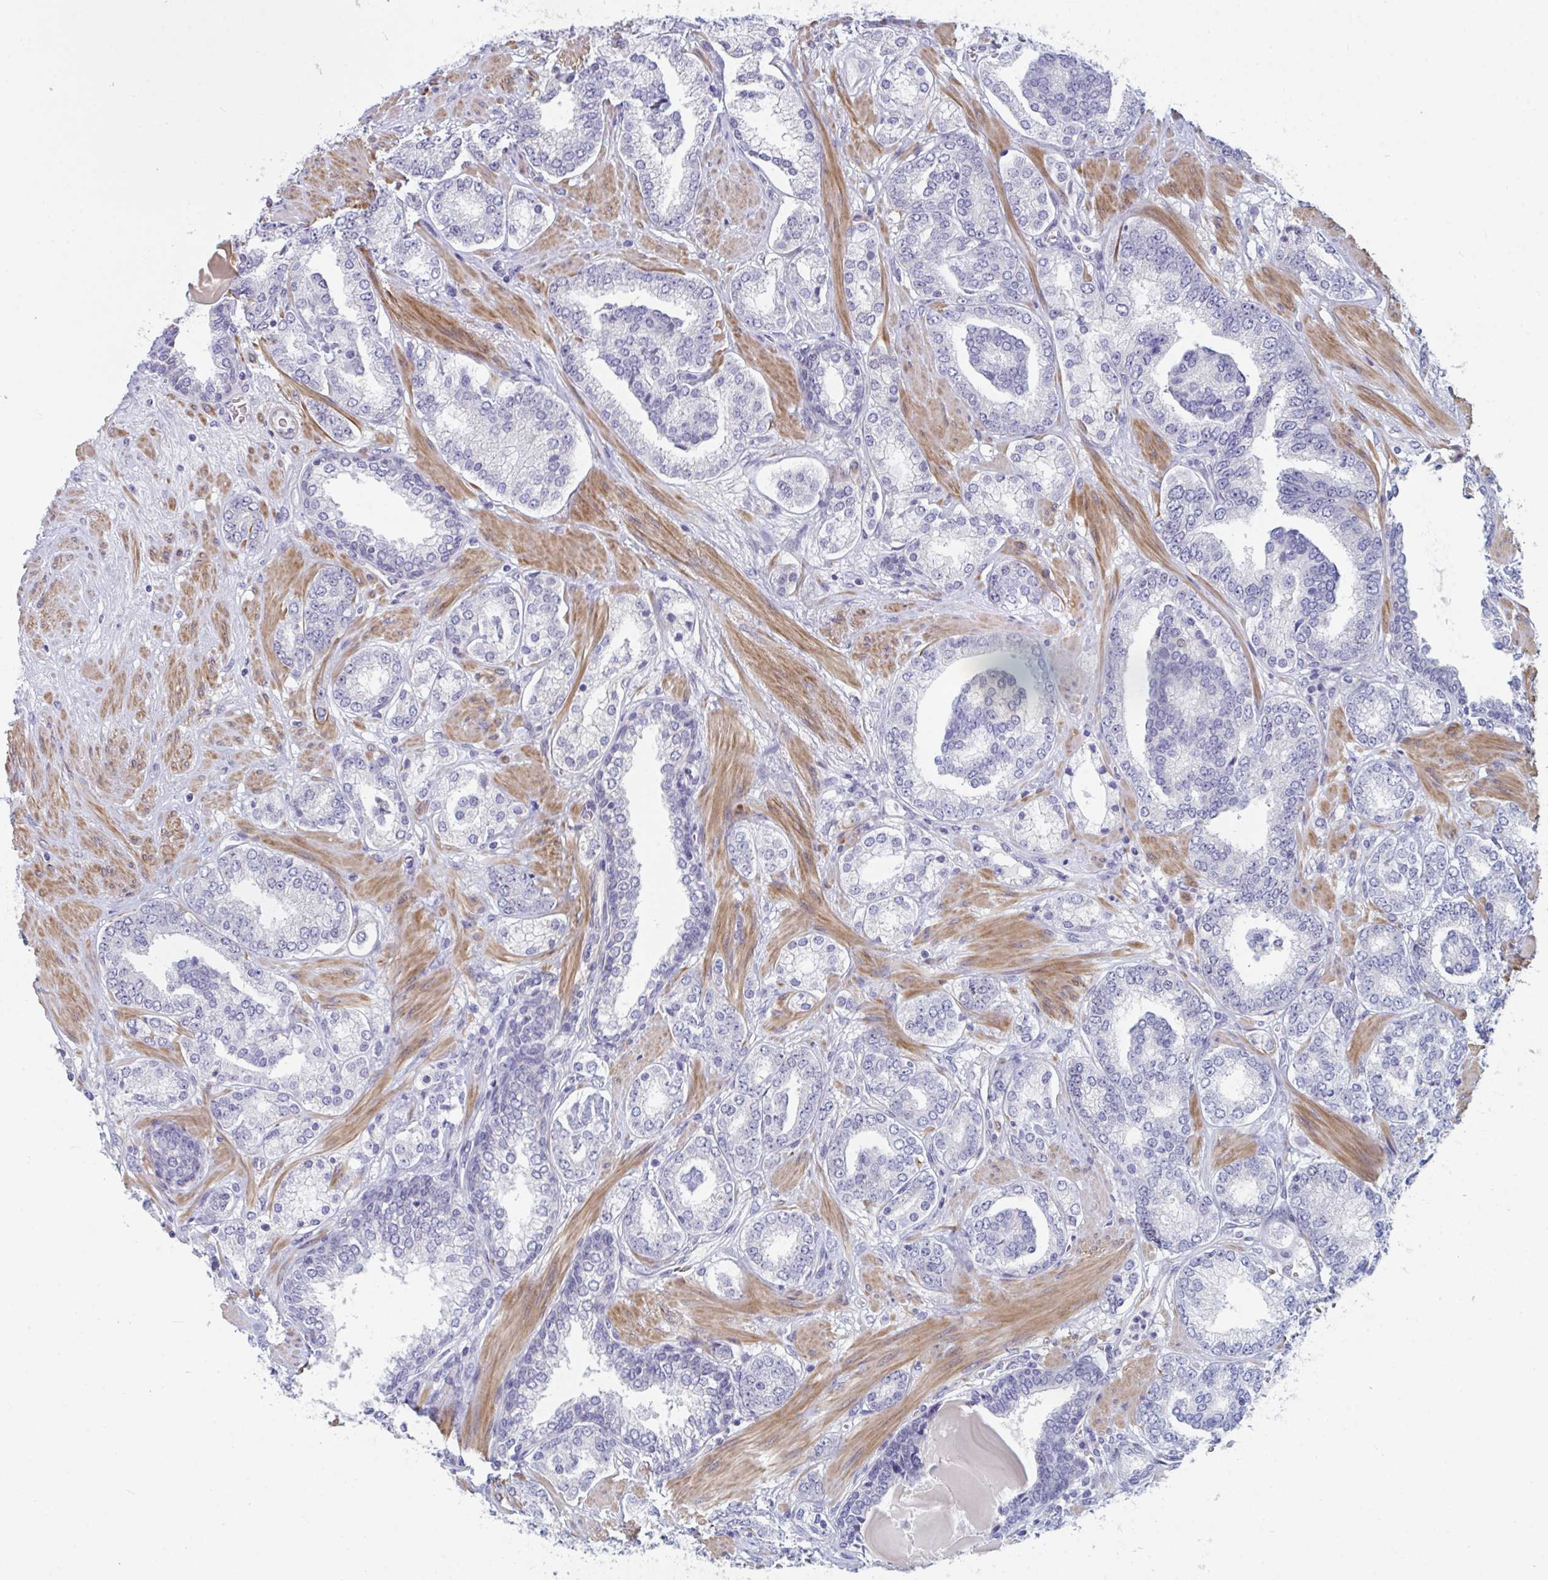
{"staining": {"intensity": "negative", "quantity": "none", "location": "none"}, "tissue": "prostate cancer", "cell_type": "Tumor cells", "image_type": "cancer", "snomed": [{"axis": "morphology", "description": "Adenocarcinoma, High grade"}, {"axis": "topography", "description": "Prostate"}], "caption": "An image of prostate adenocarcinoma (high-grade) stained for a protein shows no brown staining in tumor cells.", "gene": "CENPT", "patient": {"sex": "male", "age": 62}}